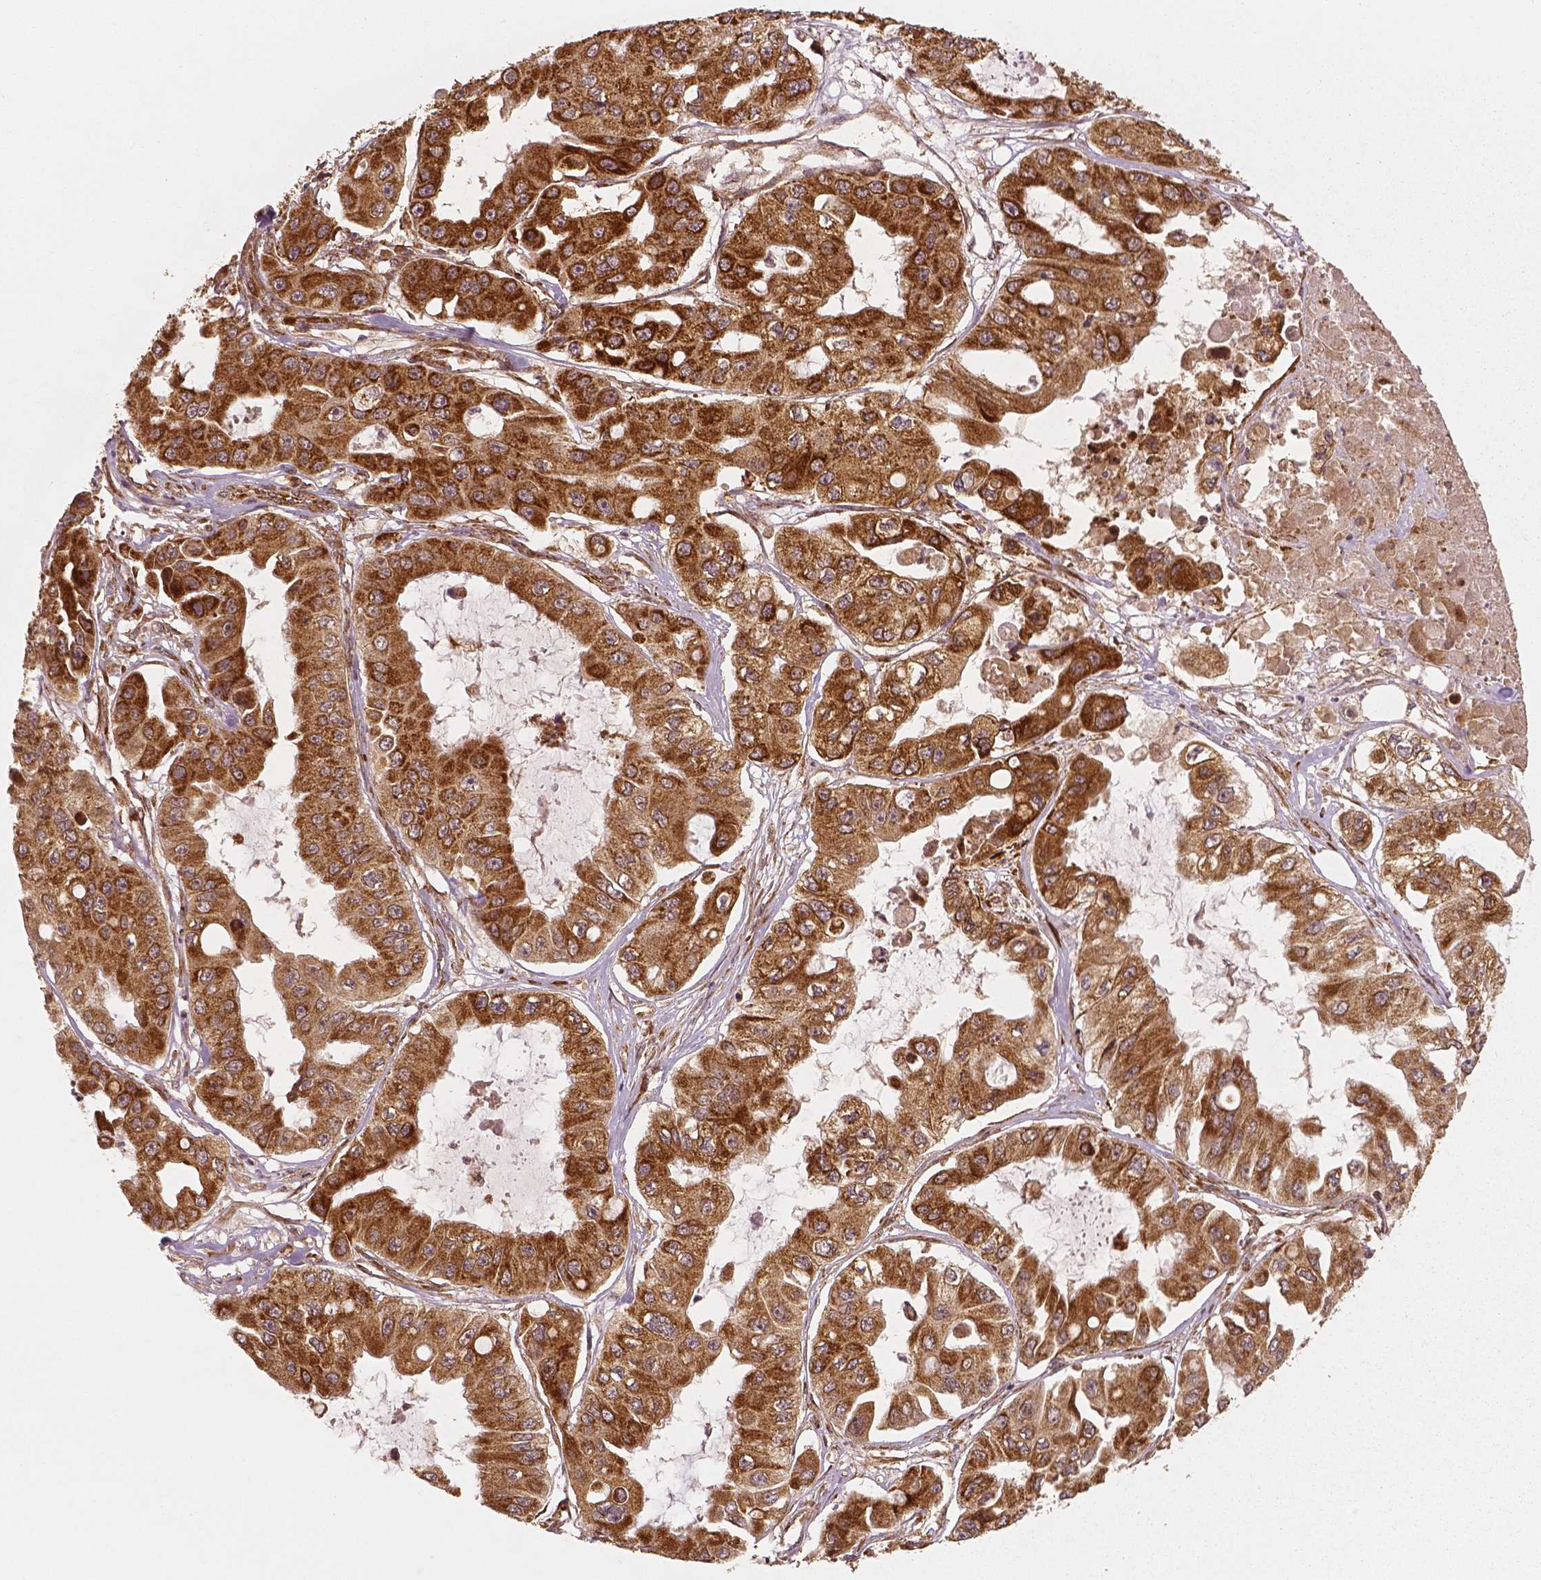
{"staining": {"intensity": "strong", "quantity": ">75%", "location": "cytoplasmic/membranous"}, "tissue": "ovarian cancer", "cell_type": "Tumor cells", "image_type": "cancer", "snomed": [{"axis": "morphology", "description": "Cystadenocarcinoma, serous, NOS"}, {"axis": "topography", "description": "Ovary"}], "caption": "An IHC histopathology image of tumor tissue is shown. Protein staining in brown shows strong cytoplasmic/membranous positivity in serous cystadenocarcinoma (ovarian) within tumor cells.", "gene": "PGAM5", "patient": {"sex": "female", "age": 56}}